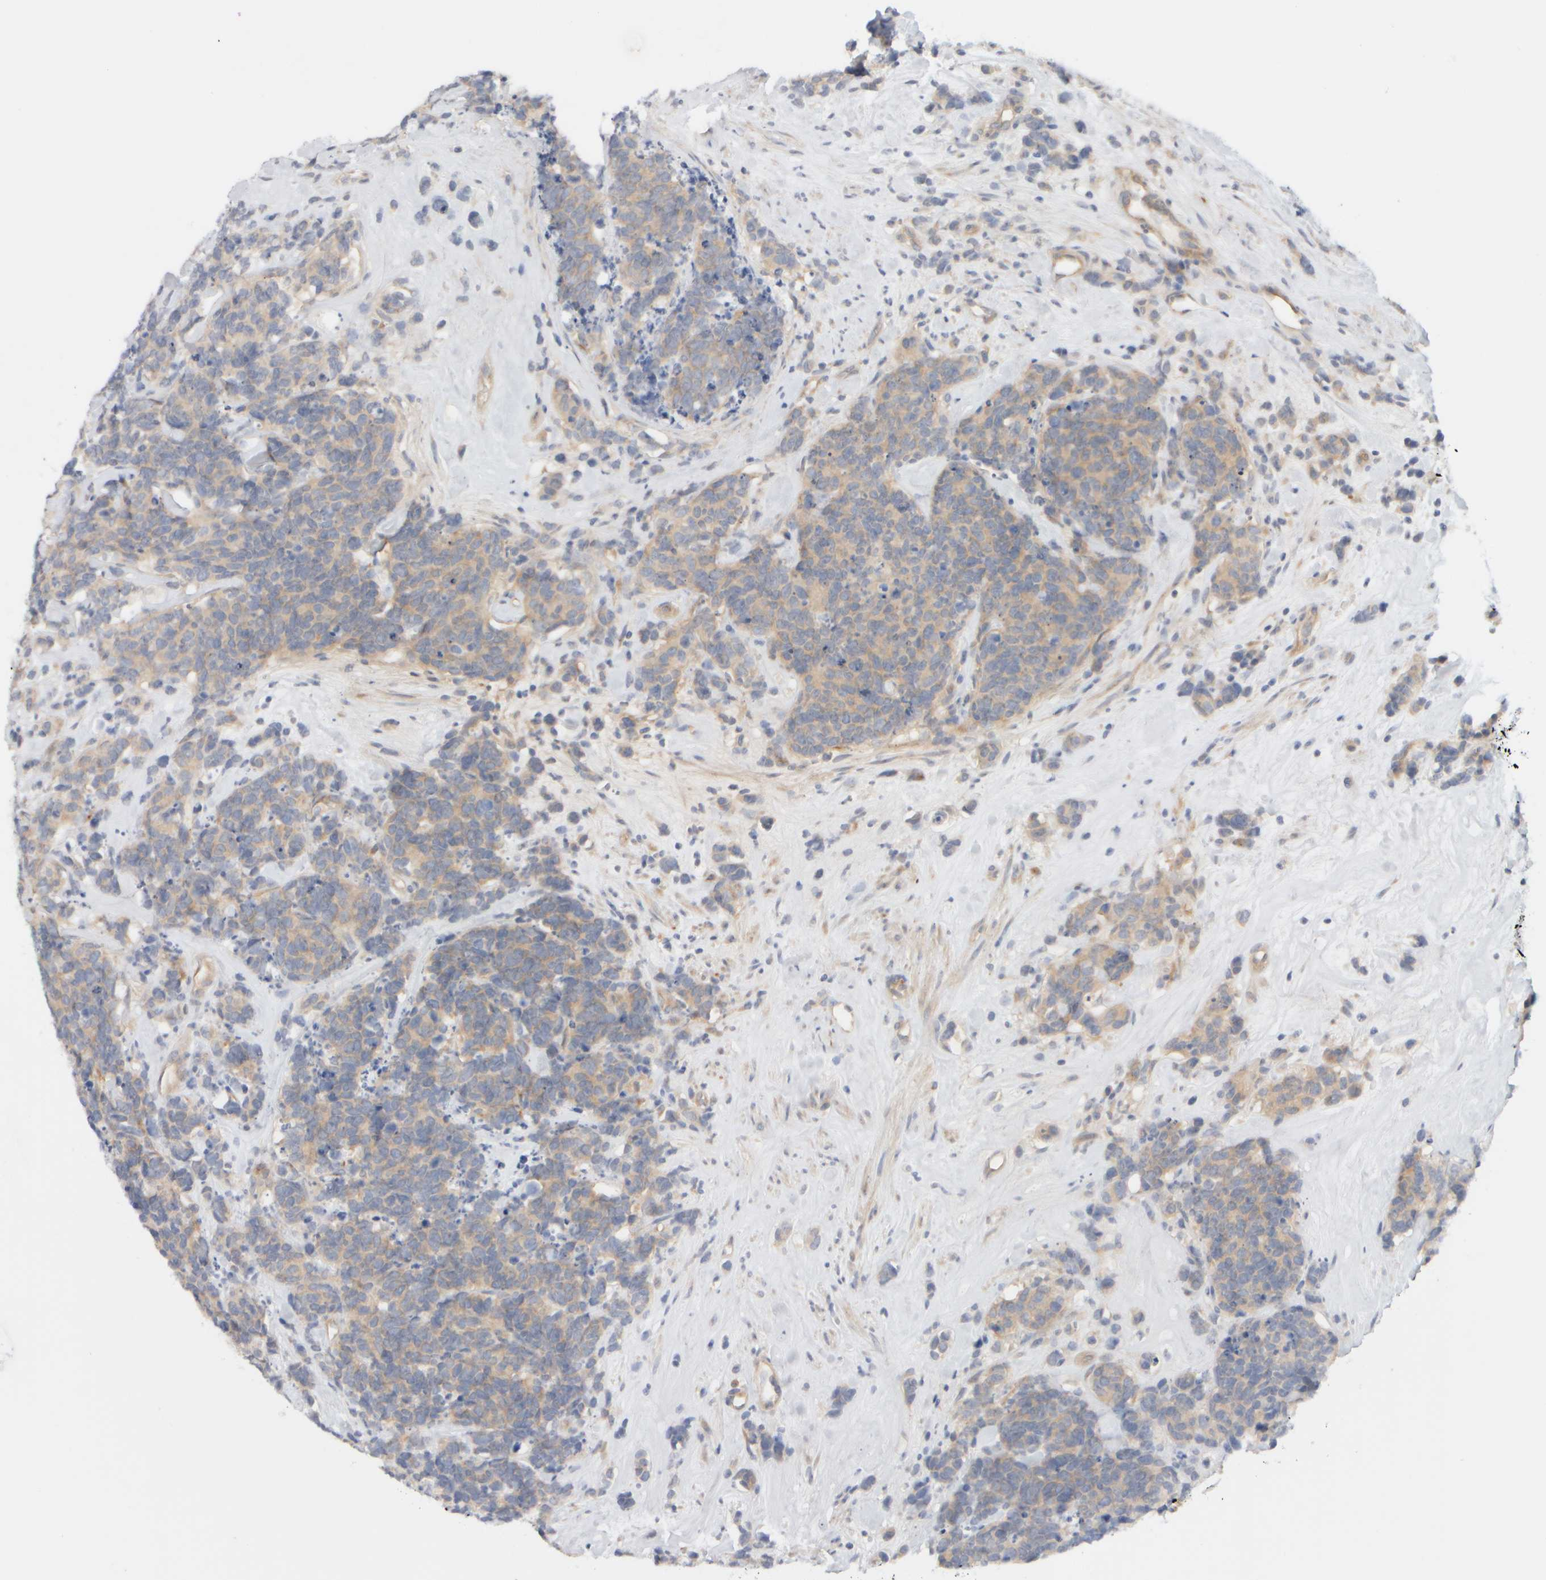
{"staining": {"intensity": "weak", "quantity": ">75%", "location": "cytoplasmic/membranous"}, "tissue": "carcinoid", "cell_type": "Tumor cells", "image_type": "cancer", "snomed": [{"axis": "morphology", "description": "Carcinoma, NOS"}, {"axis": "morphology", "description": "Carcinoid, malignant, NOS"}, {"axis": "topography", "description": "Urinary bladder"}], "caption": "Carcinoma stained for a protein (brown) shows weak cytoplasmic/membranous positive expression in approximately >75% of tumor cells.", "gene": "GOPC", "patient": {"sex": "male", "age": 57}}